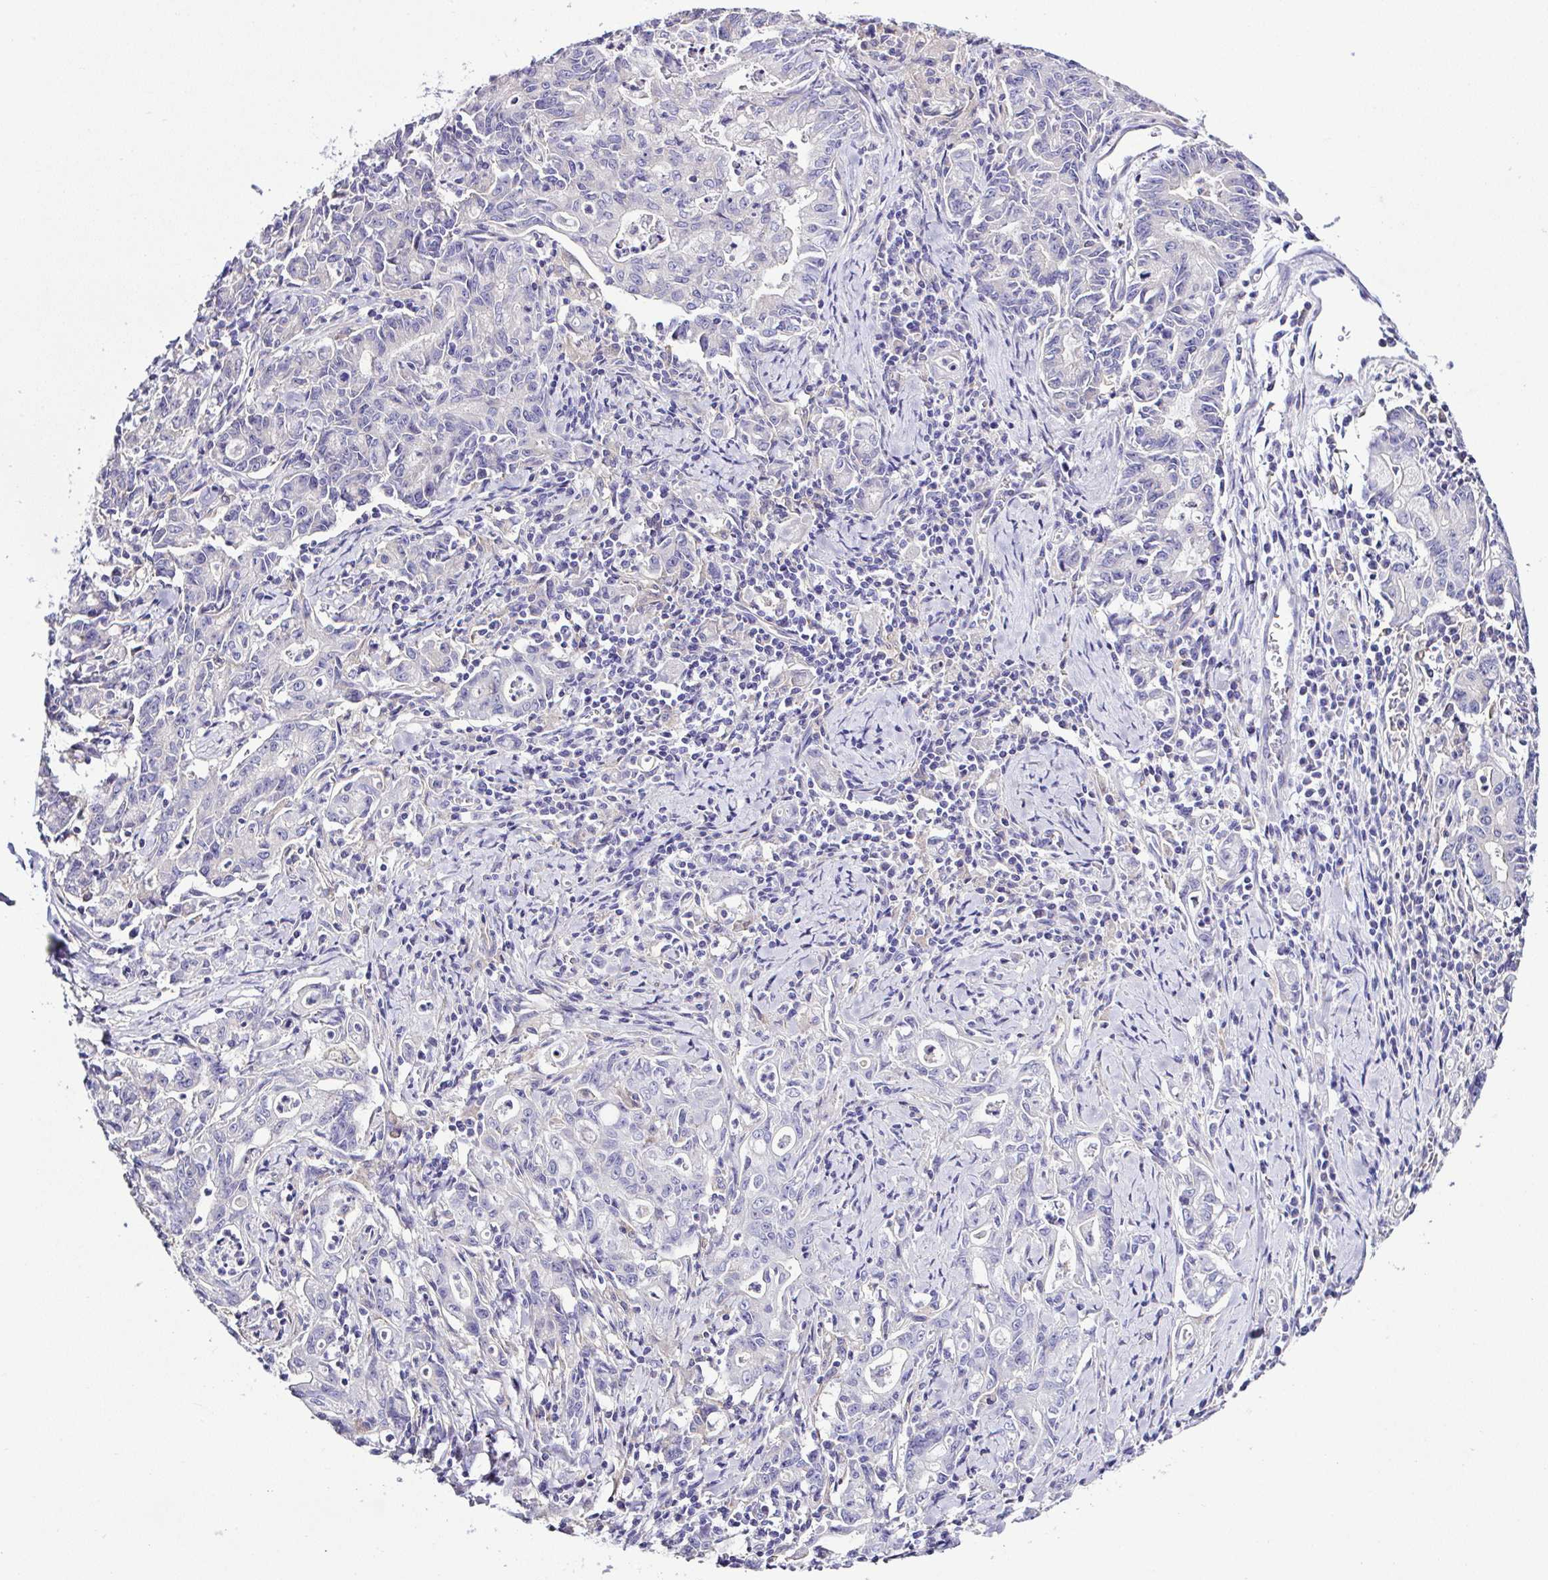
{"staining": {"intensity": "negative", "quantity": "none", "location": "none"}, "tissue": "stomach cancer", "cell_type": "Tumor cells", "image_type": "cancer", "snomed": [{"axis": "morphology", "description": "Adenocarcinoma, NOS"}, {"axis": "topography", "description": "Stomach, upper"}], "caption": "This is a micrograph of IHC staining of stomach cancer (adenocarcinoma), which shows no expression in tumor cells.", "gene": "OR4P4", "patient": {"sex": "female", "age": 79}}